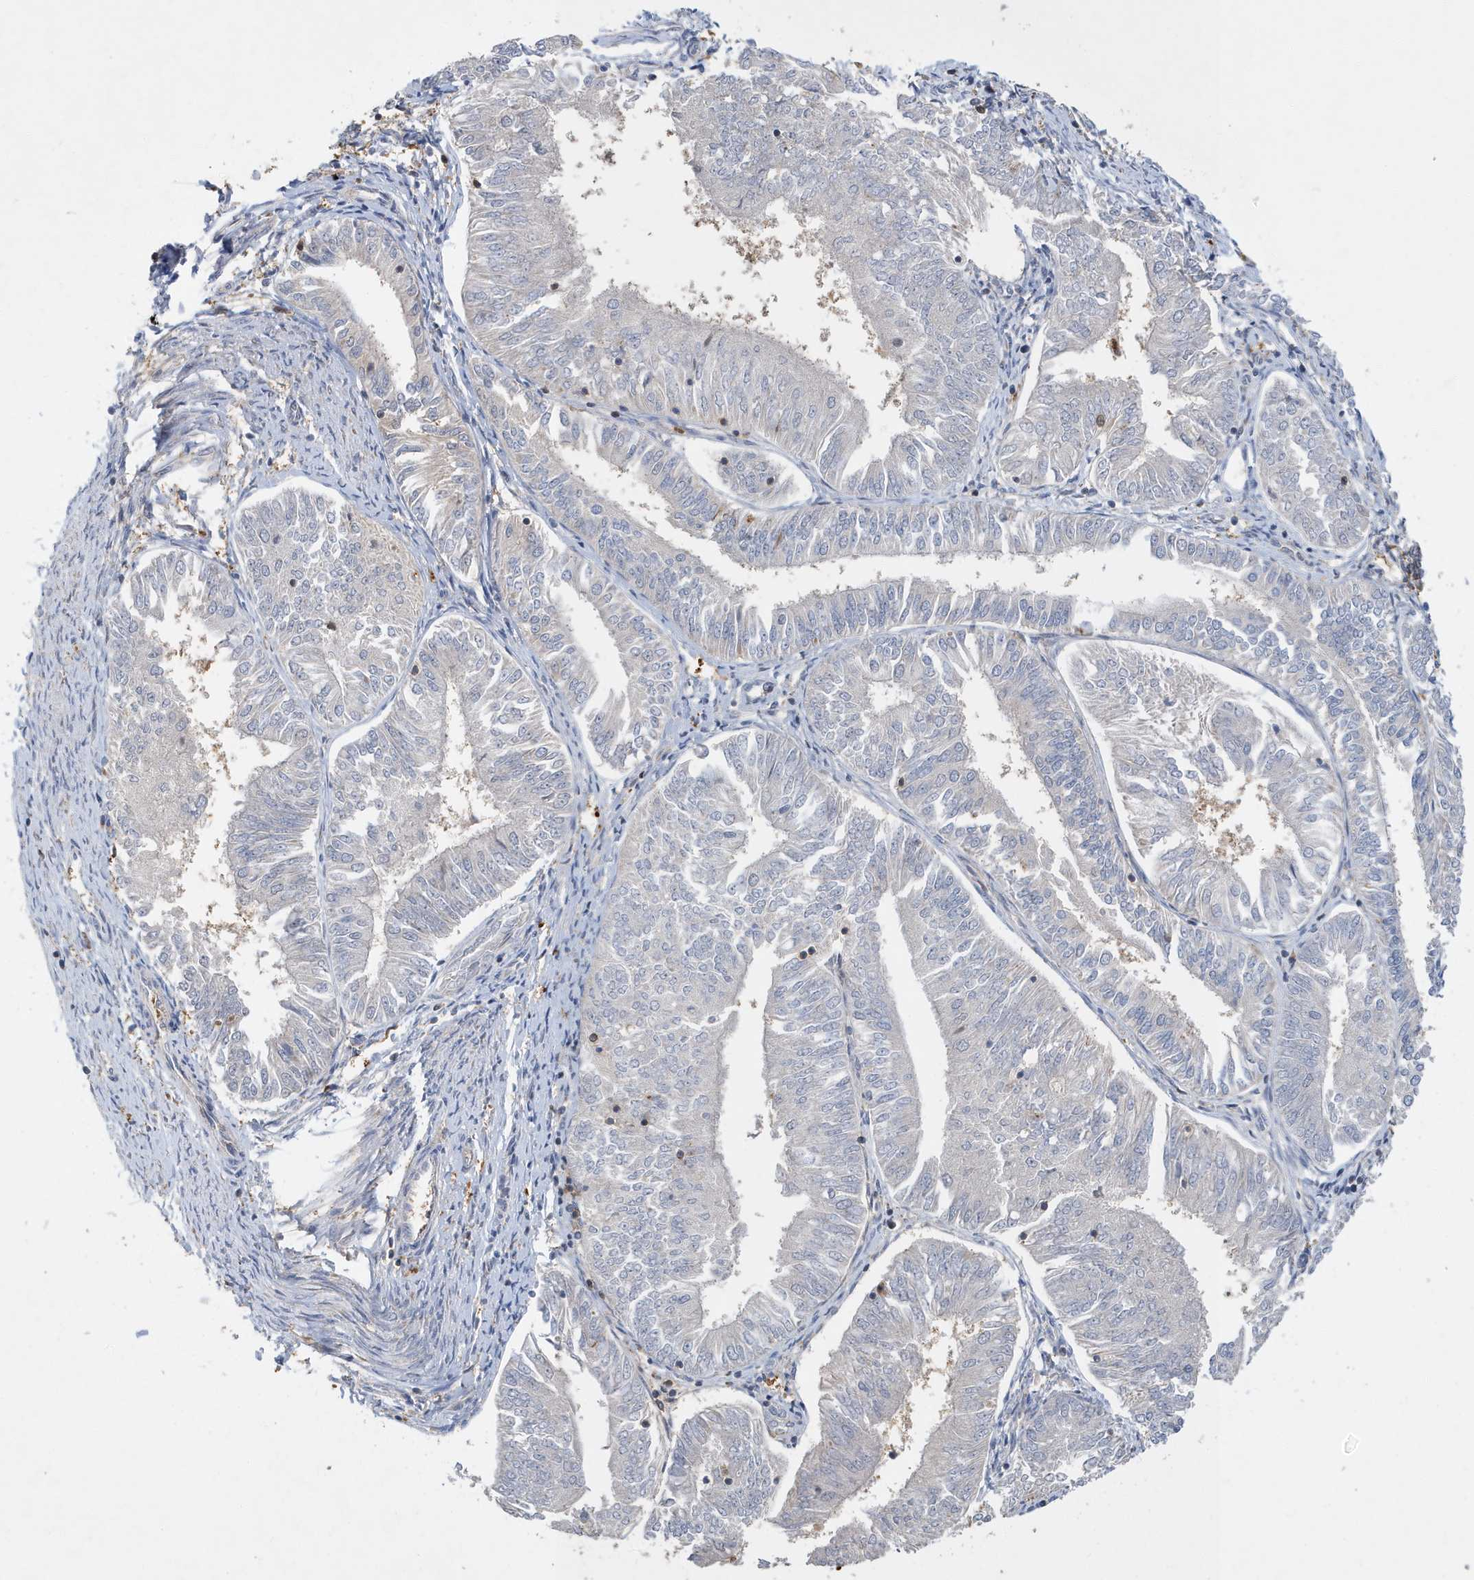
{"staining": {"intensity": "negative", "quantity": "none", "location": "none"}, "tissue": "endometrial cancer", "cell_type": "Tumor cells", "image_type": "cancer", "snomed": [{"axis": "morphology", "description": "Adenocarcinoma, NOS"}, {"axis": "topography", "description": "Endometrium"}], "caption": "Immunohistochemistry (IHC) of human endometrial adenocarcinoma displays no expression in tumor cells. The staining is performed using DAB (3,3'-diaminobenzidine) brown chromogen with nuclei counter-stained in using hematoxylin.", "gene": "LAPTM4A", "patient": {"sex": "female", "age": 58}}